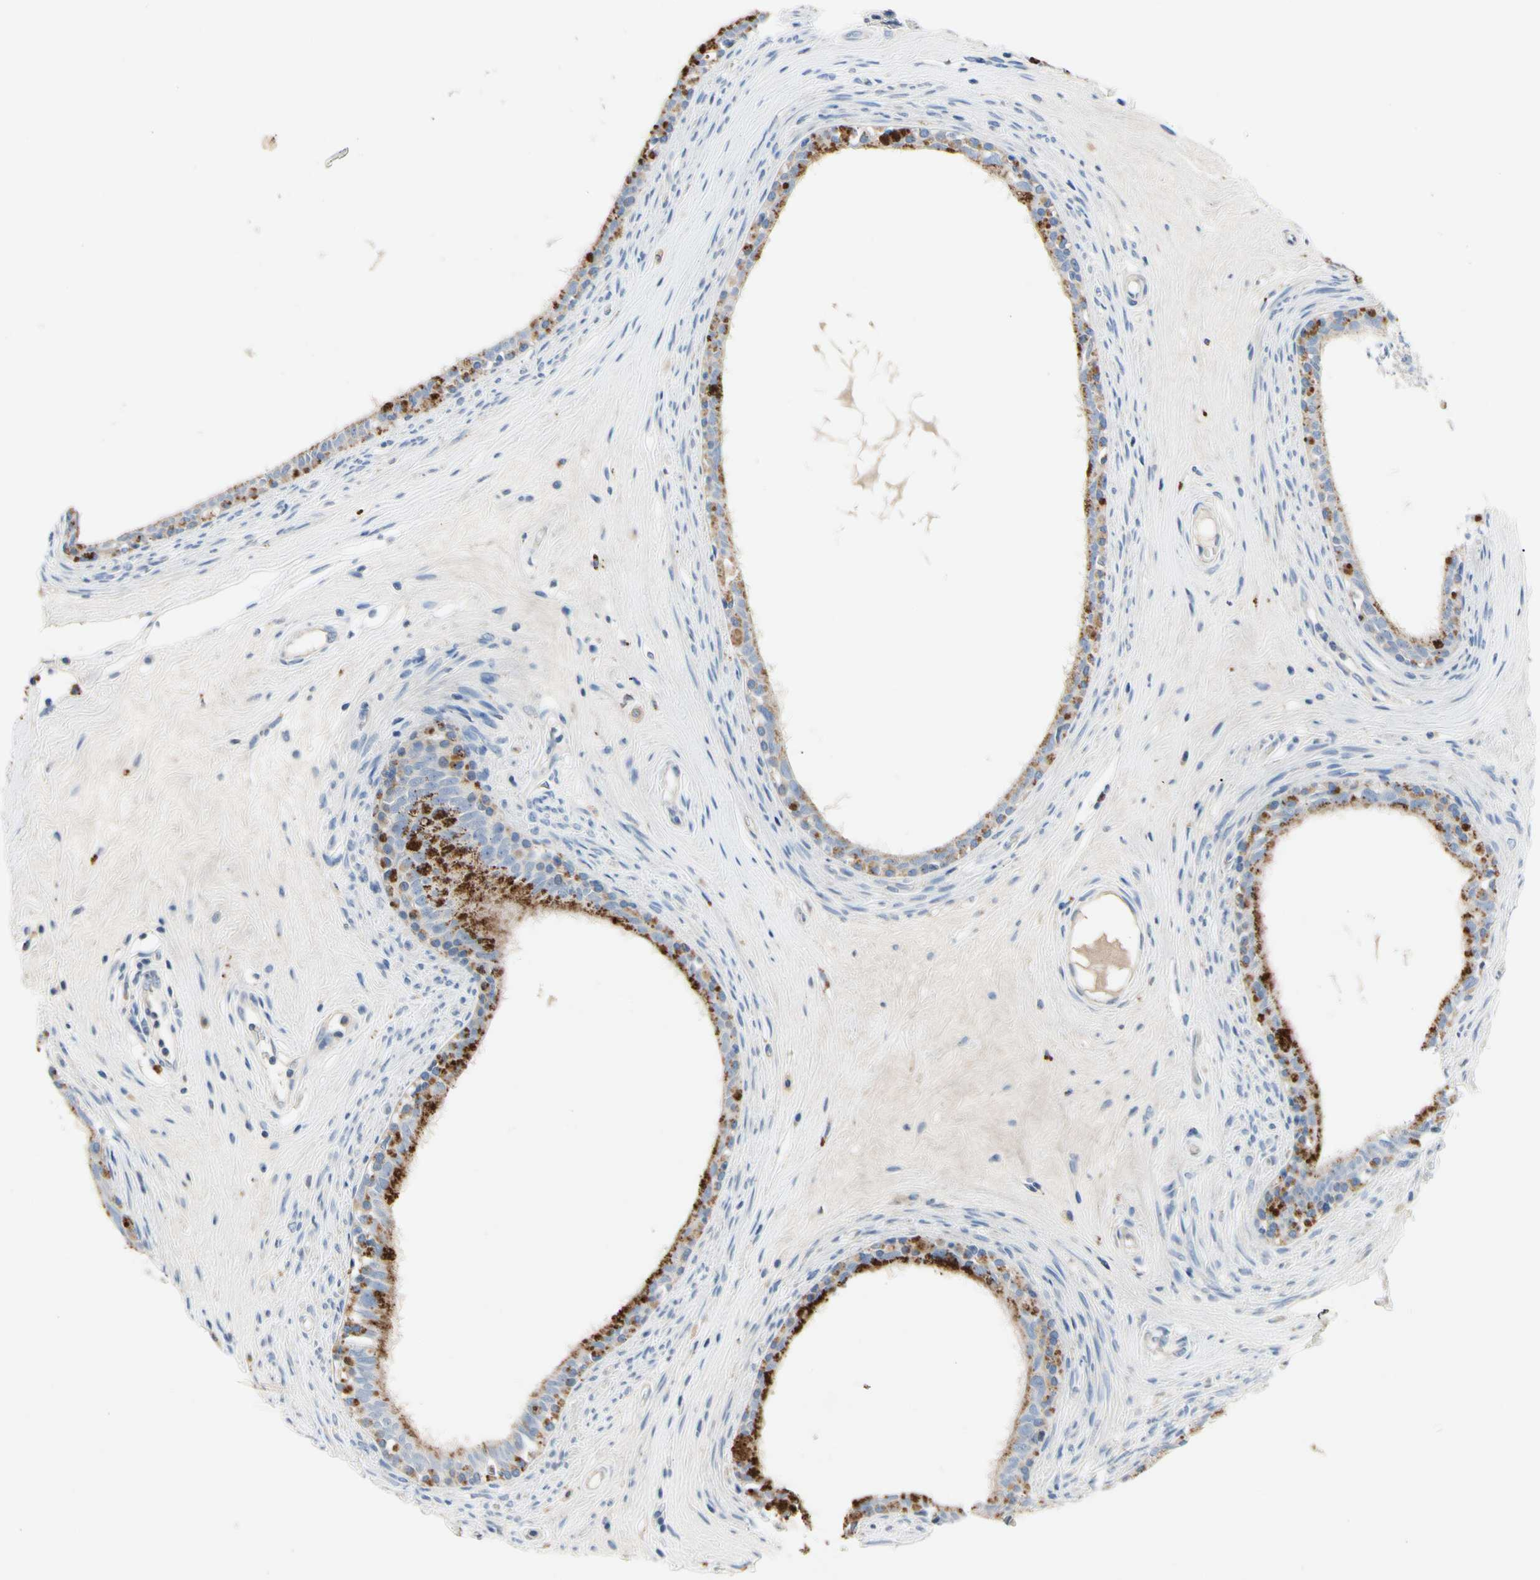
{"staining": {"intensity": "strong", "quantity": "25%-75%", "location": "cytoplasmic/membranous"}, "tissue": "epididymis", "cell_type": "Glandular cells", "image_type": "normal", "snomed": [{"axis": "morphology", "description": "Normal tissue, NOS"}, {"axis": "morphology", "description": "Inflammation, NOS"}, {"axis": "topography", "description": "Epididymis"}], "caption": "Human epididymis stained with a protein marker displays strong staining in glandular cells.", "gene": "RETSAT", "patient": {"sex": "male", "age": 84}}